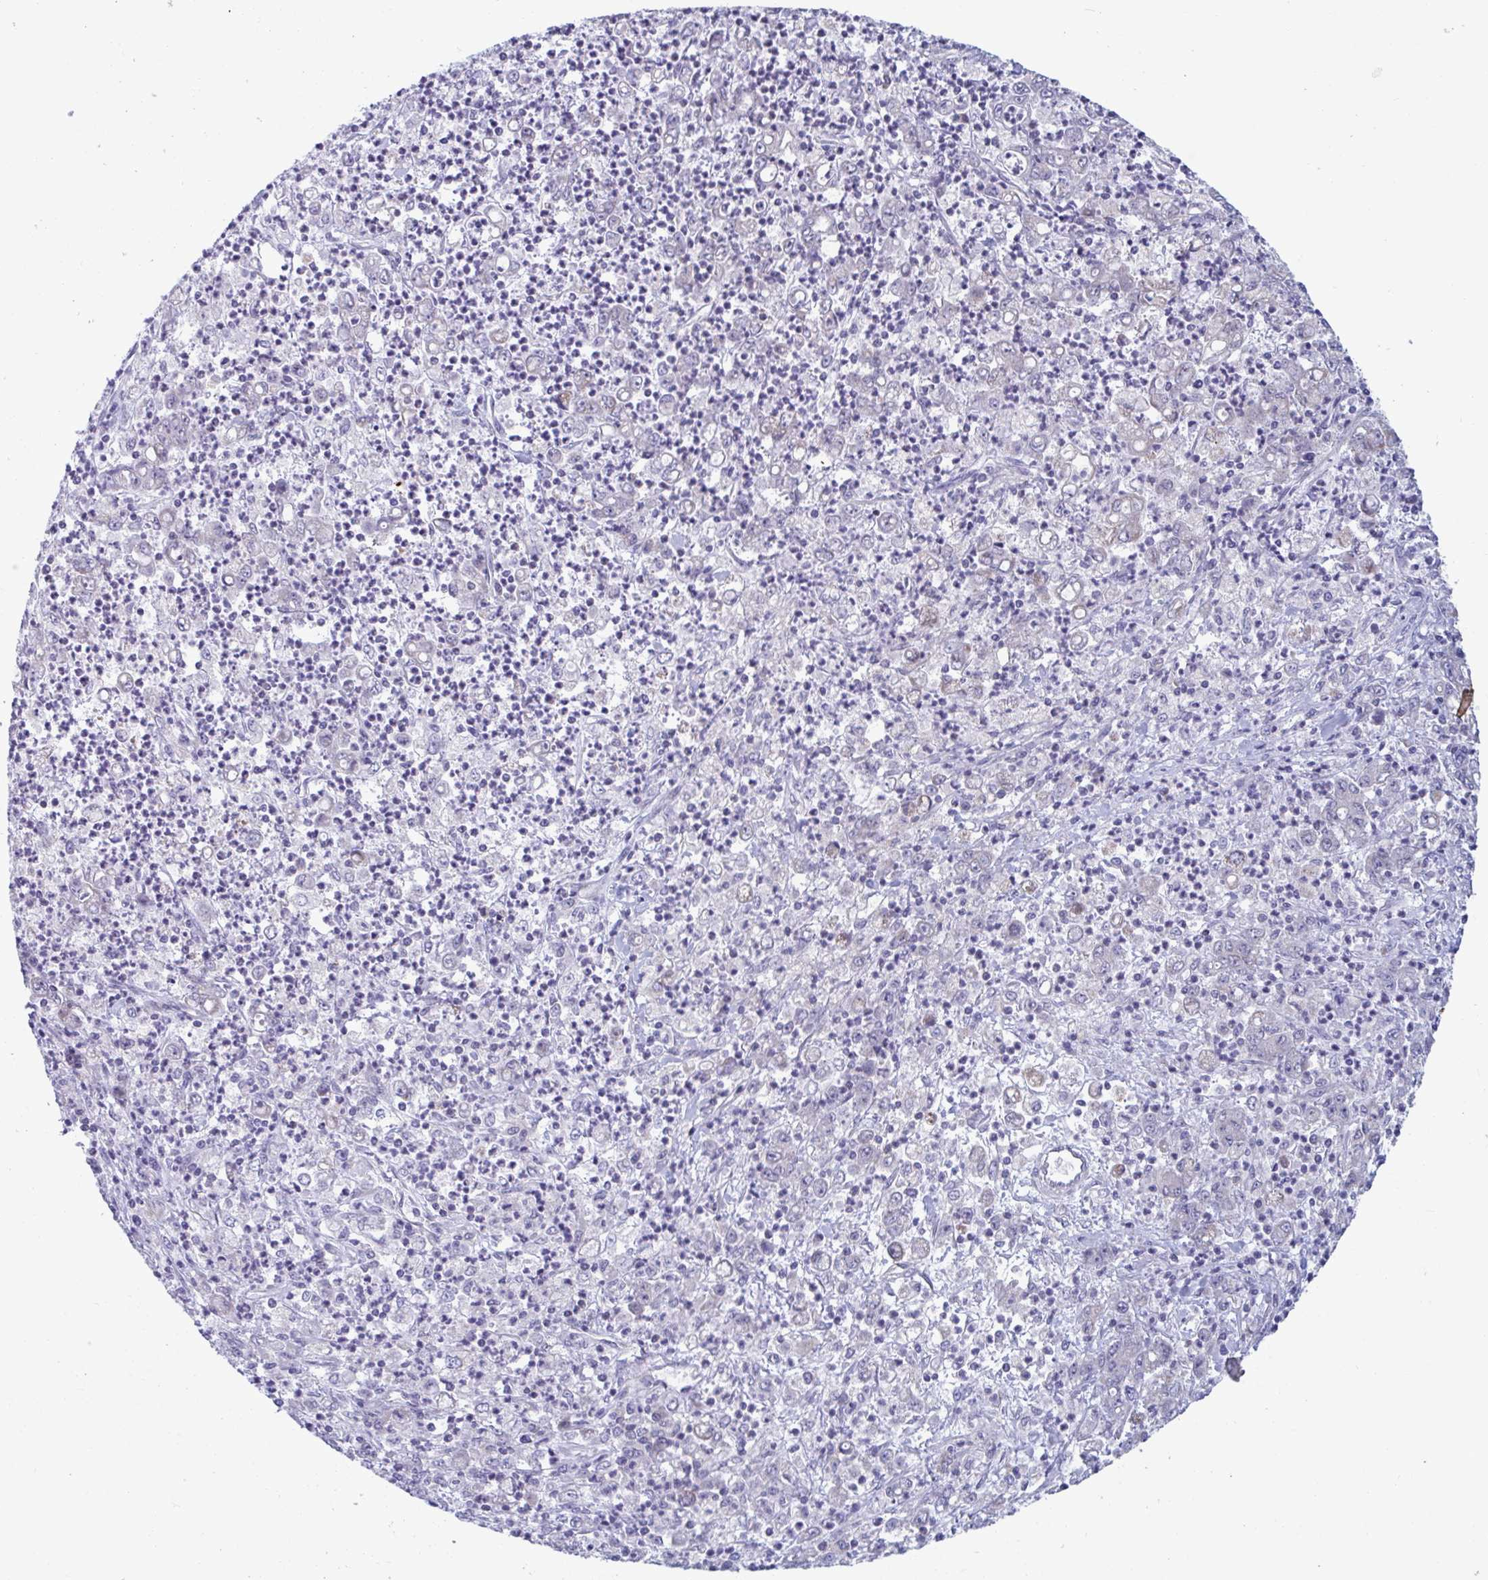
{"staining": {"intensity": "moderate", "quantity": "<25%", "location": "cytoplasmic/membranous"}, "tissue": "stomach cancer", "cell_type": "Tumor cells", "image_type": "cancer", "snomed": [{"axis": "morphology", "description": "Adenocarcinoma, NOS"}, {"axis": "topography", "description": "Stomach, lower"}], "caption": "Stomach cancer stained for a protein shows moderate cytoplasmic/membranous positivity in tumor cells.", "gene": "BCAT2", "patient": {"sex": "female", "age": 71}}